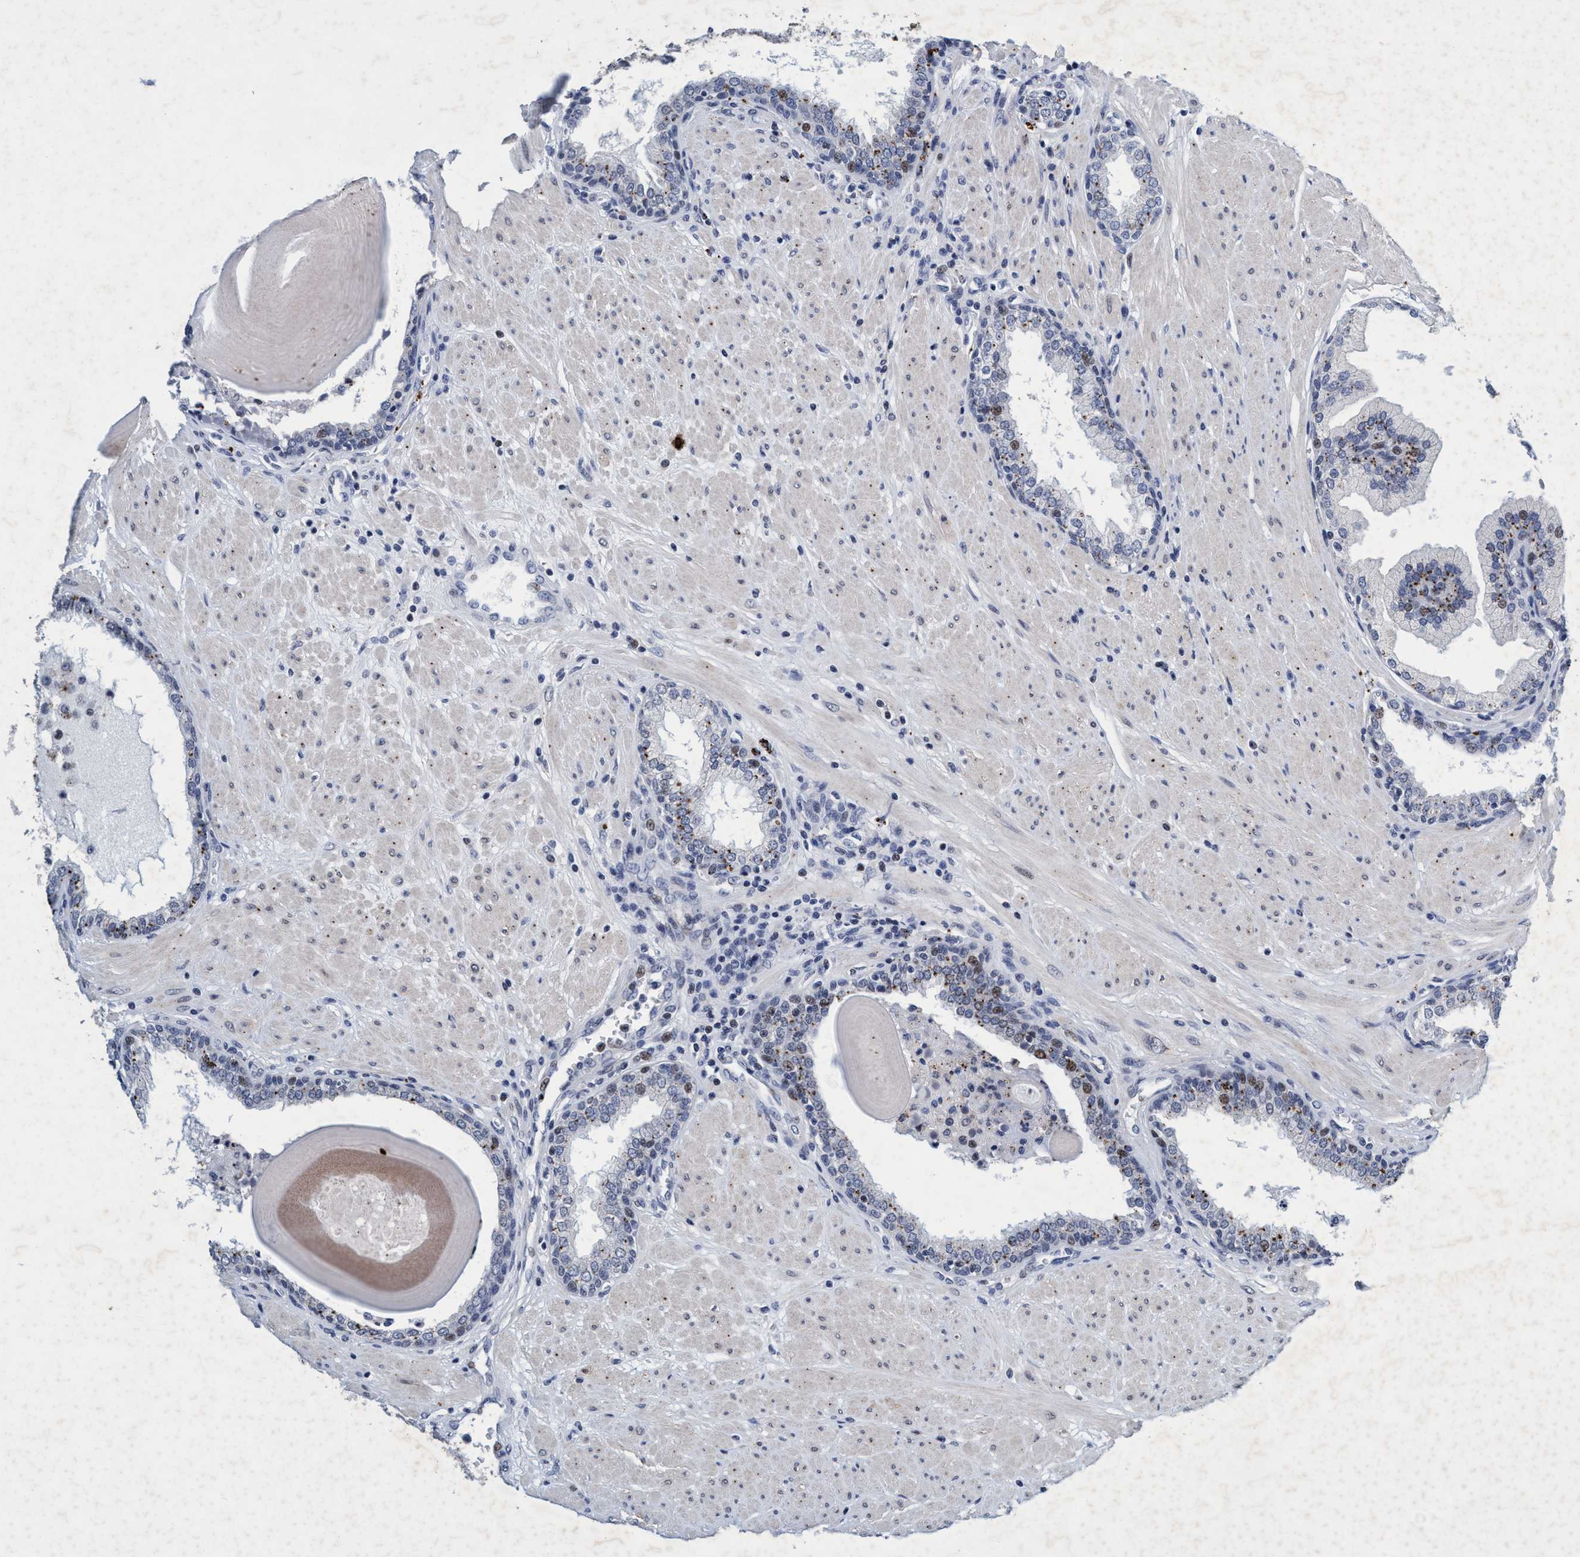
{"staining": {"intensity": "weak", "quantity": "25%-75%", "location": "cytoplasmic/membranous,nuclear"}, "tissue": "prostate", "cell_type": "Glandular cells", "image_type": "normal", "snomed": [{"axis": "morphology", "description": "Normal tissue, NOS"}, {"axis": "topography", "description": "Prostate"}], "caption": "A micrograph of human prostate stained for a protein demonstrates weak cytoplasmic/membranous,nuclear brown staining in glandular cells. The protein of interest is shown in brown color, while the nuclei are stained blue.", "gene": "GRB14", "patient": {"sex": "male", "age": 51}}